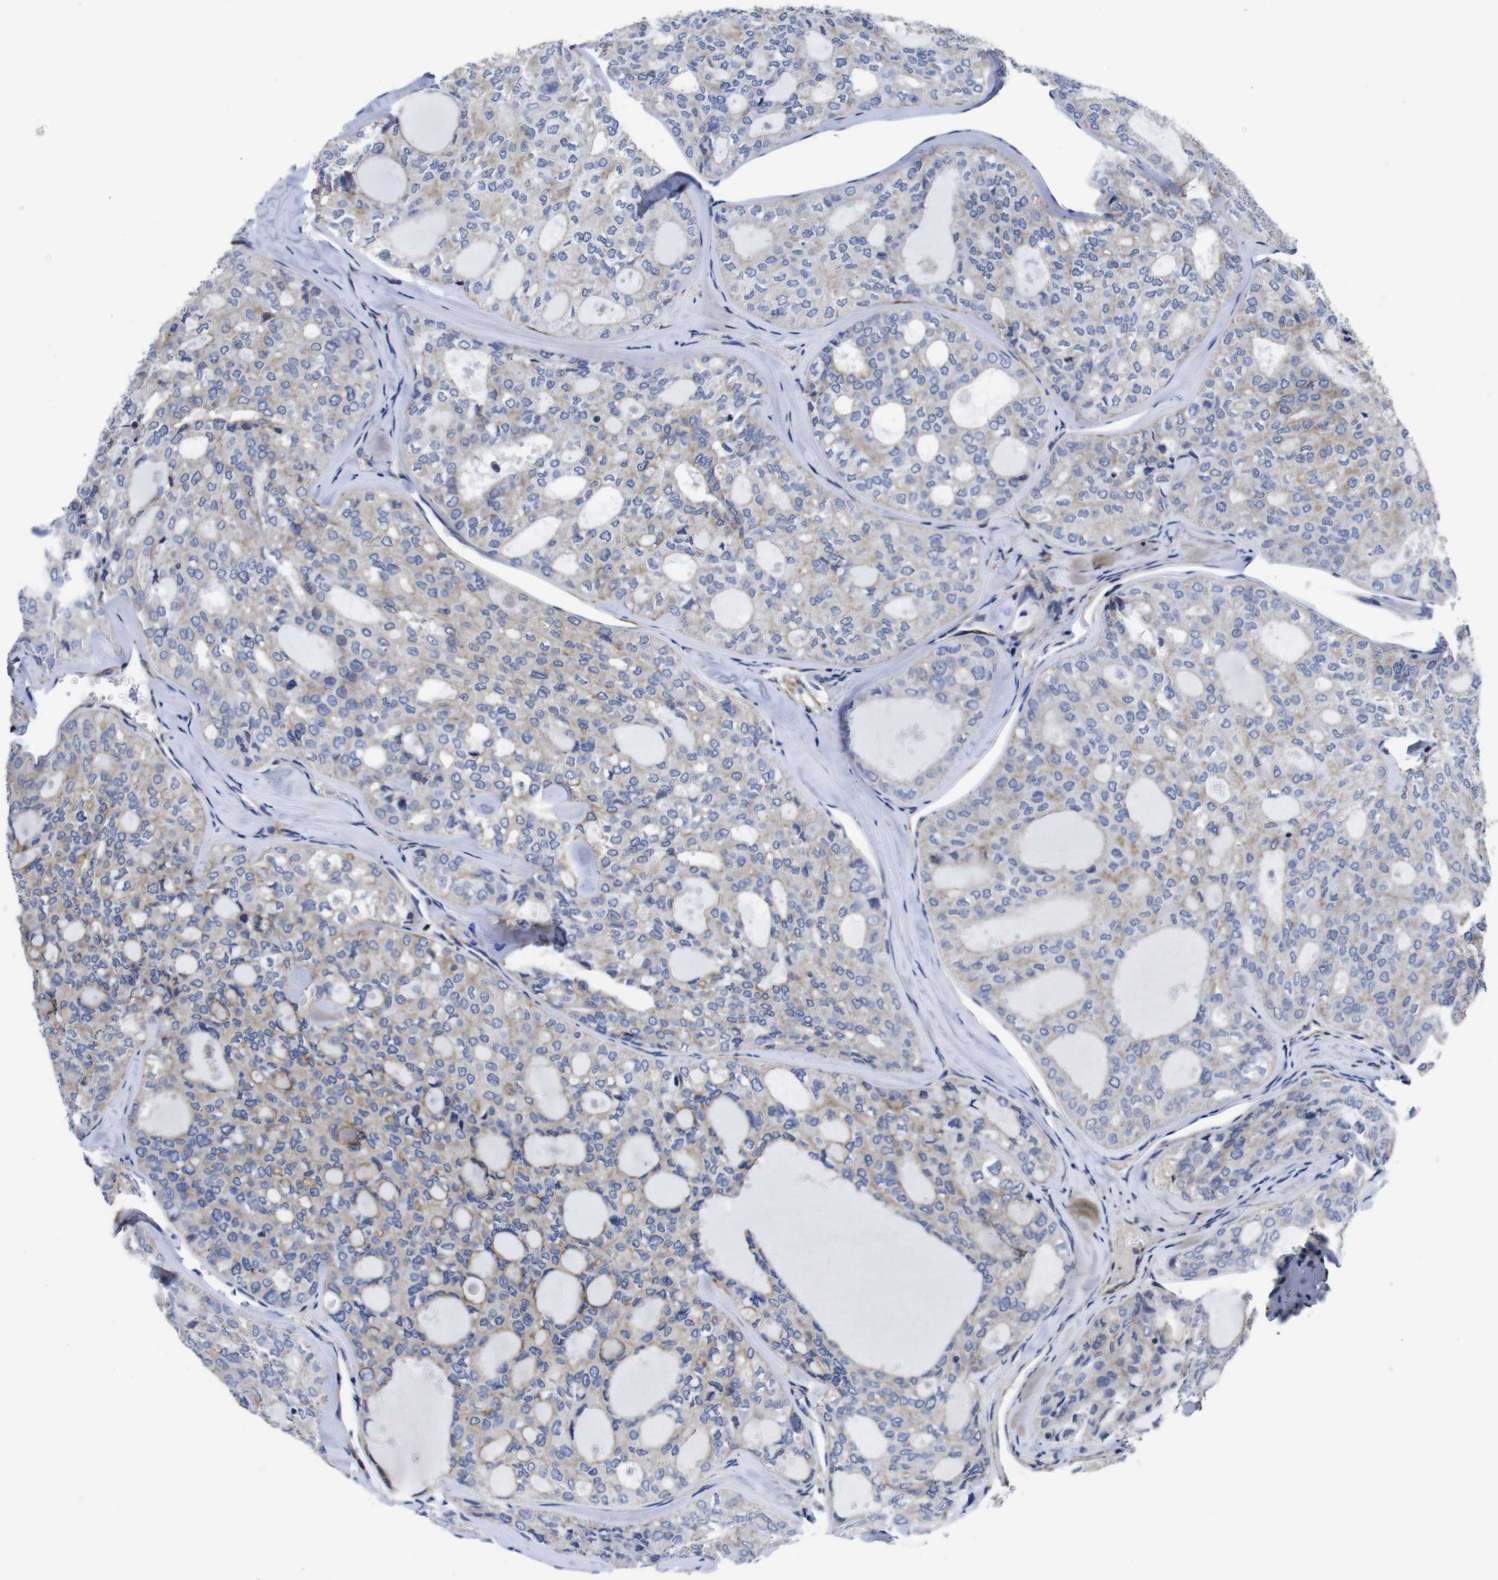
{"staining": {"intensity": "weak", "quantity": "<25%", "location": "cytoplasmic/membranous"}, "tissue": "thyroid cancer", "cell_type": "Tumor cells", "image_type": "cancer", "snomed": [{"axis": "morphology", "description": "Follicular adenoma carcinoma, NOS"}, {"axis": "topography", "description": "Thyroid gland"}], "caption": "Immunohistochemical staining of thyroid cancer exhibits no significant staining in tumor cells. (DAB IHC, high magnification).", "gene": "WNT10A", "patient": {"sex": "male", "age": 75}}